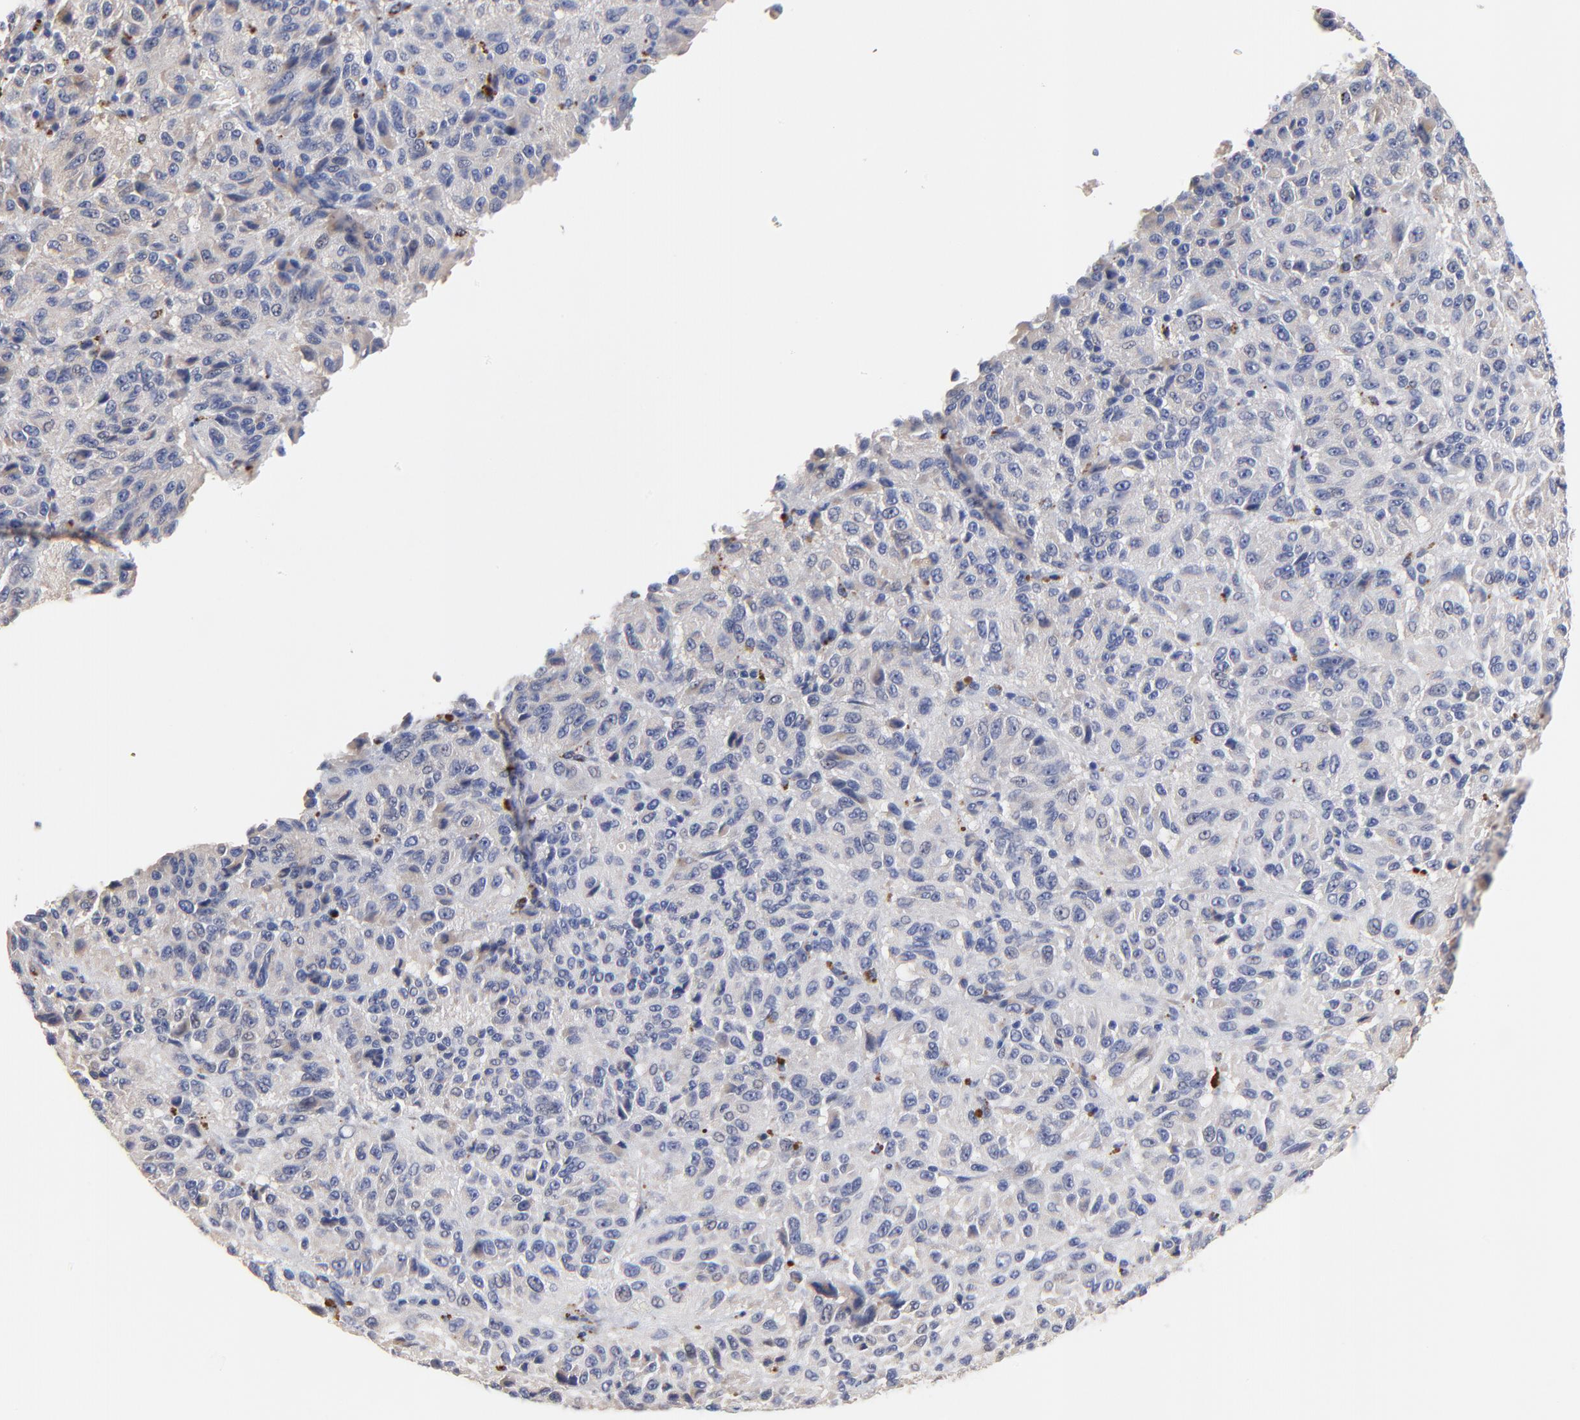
{"staining": {"intensity": "weak", "quantity": "<25%", "location": "cytoplasmic/membranous"}, "tissue": "melanoma", "cell_type": "Tumor cells", "image_type": "cancer", "snomed": [{"axis": "morphology", "description": "Malignant melanoma, Metastatic site"}, {"axis": "topography", "description": "Lung"}], "caption": "DAB immunohistochemical staining of human malignant melanoma (metastatic site) demonstrates no significant staining in tumor cells.", "gene": "FBXL2", "patient": {"sex": "male", "age": 64}}